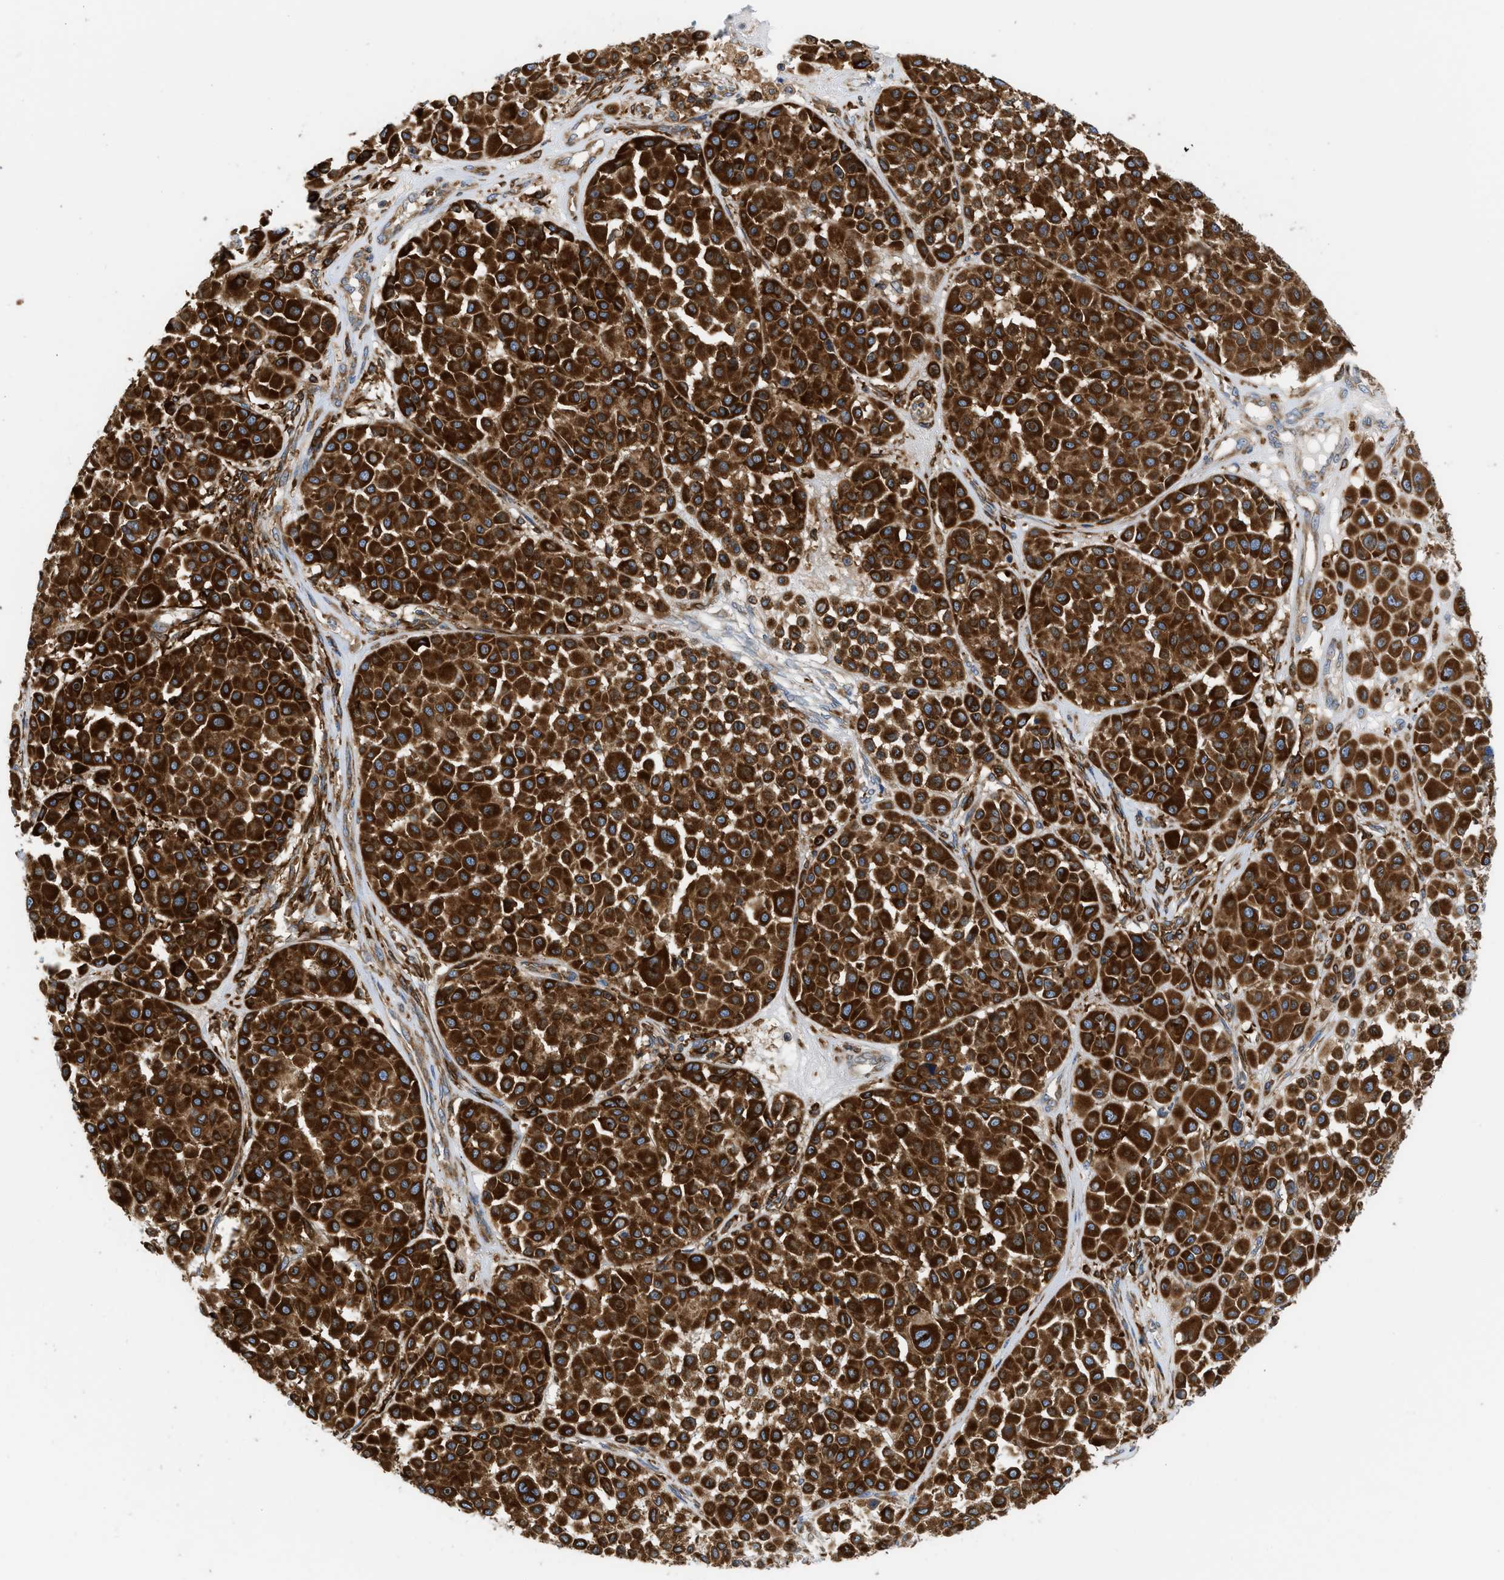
{"staining": {"intensity": "strong", "quantity": ">75%", "location": "cytoplasmic/membranous"}, "tissue": "melanoma", "cell_type": "Tumor cells", "image_type": "cancer", "snomed": [{"axis": "morphology", "description": "Malignant melanoma, Metastatic site"}, {"axis": "topography", "description": "Soft tissue"}], "caption": "Brown immunohistochemical staining in human malignant melanoma (metastatic site) shows strong cytoplasmic/membranous positivity in approximately >75% of tumor cells. (IHC, brightfield microscopy, high magnification).", "gene": "GPAT4", "patient": {"sex": "male", "age": 41}}